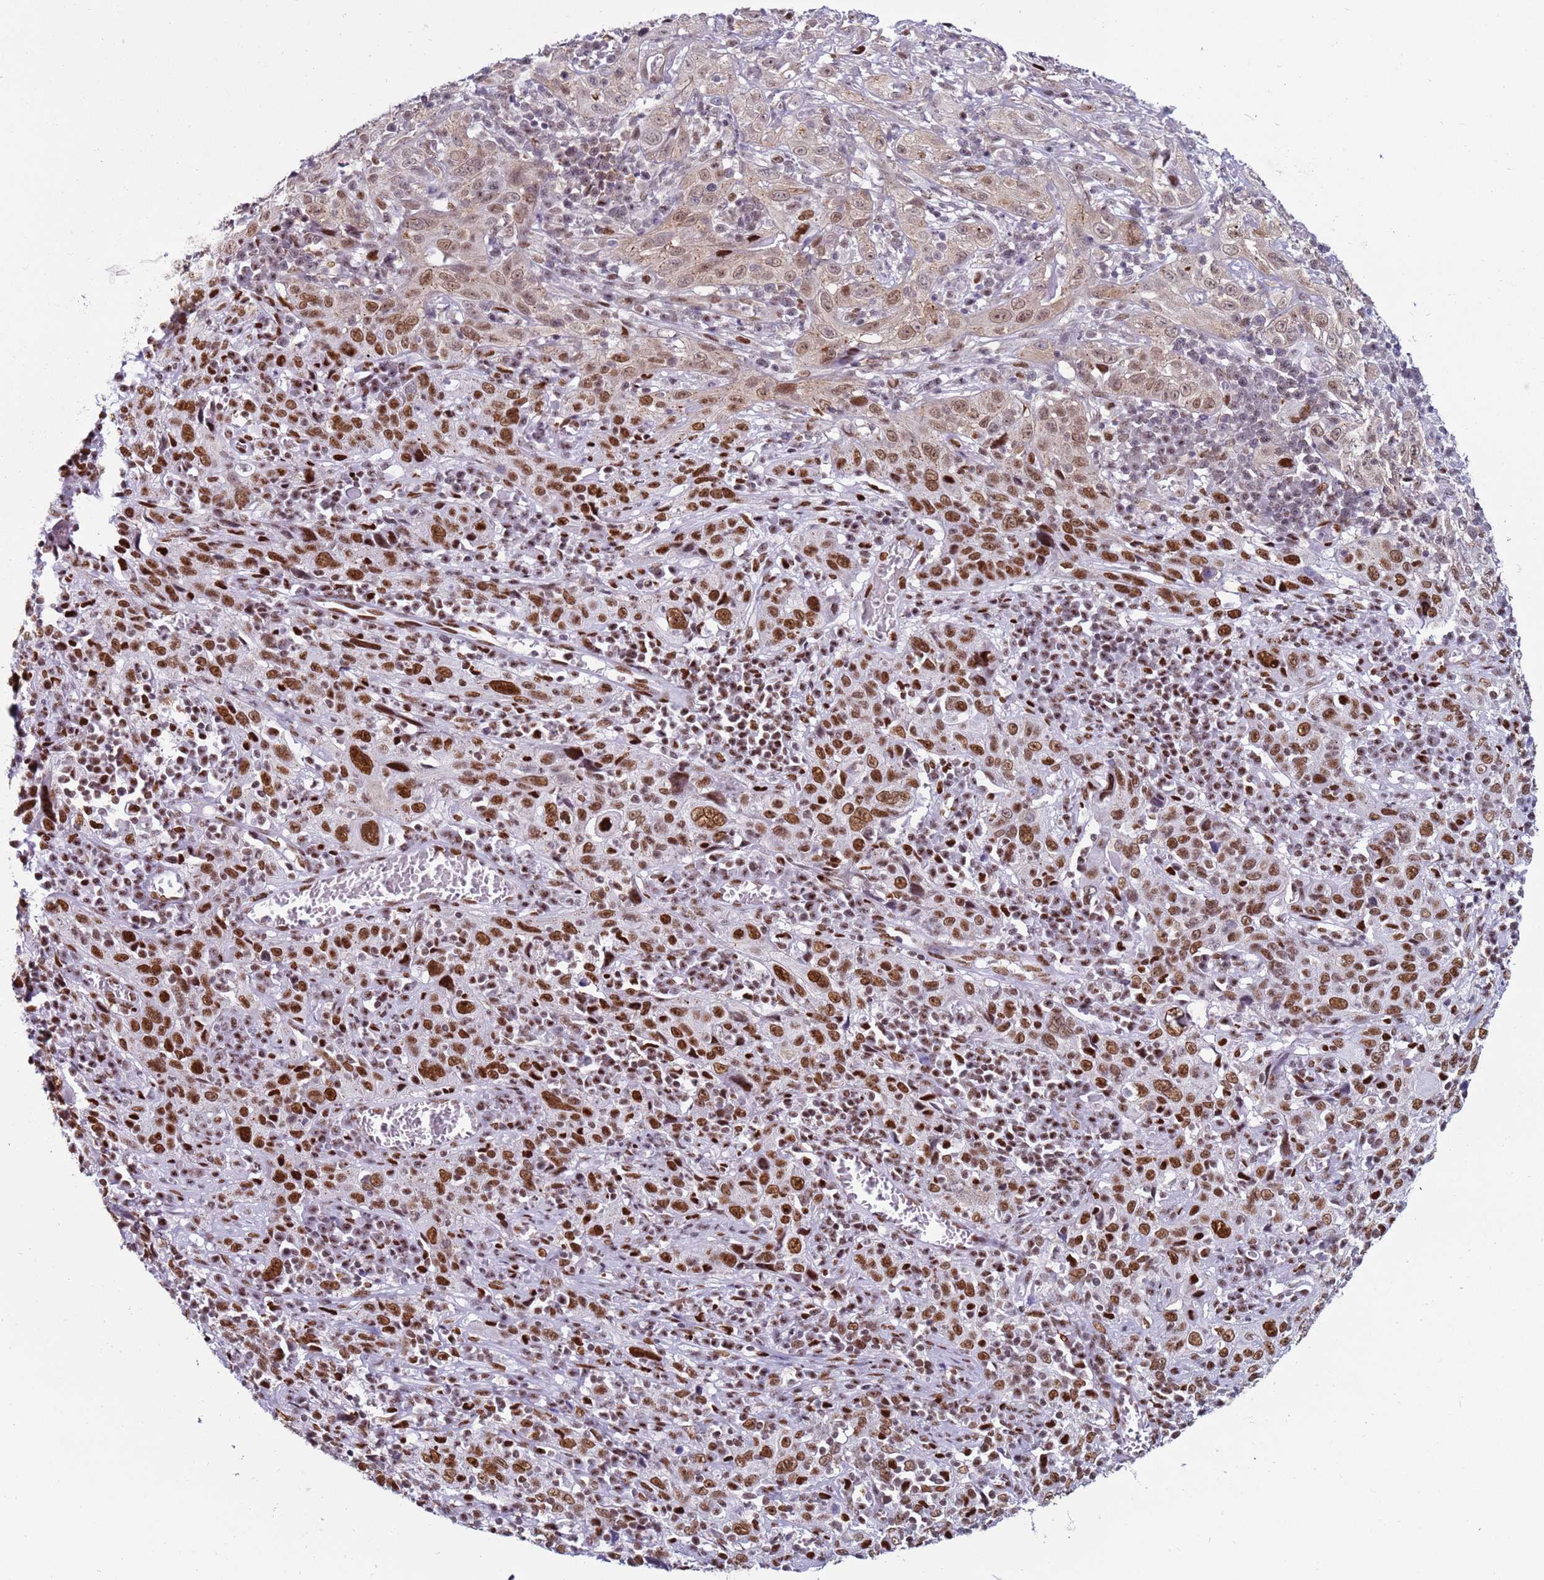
{"staining": {"intensity": "strong", "quantity": ">75%", "location": "nuclear"}, "tissue": "cervical cancer", "cell_type": "Tumor cells", "image_type": "cancer", "snomed": [{"axis": "morphology", "description": "Squamous cell carcinoma, NOS"}, {"axis": "topography", "description": "Cervix"}], "caption": "High-power microscopy captured an immunohistochemistry histopathology image of squamous cell carcinoma (cervical), revealing strong nuclear positivity in about >75% of tumor cells. (DAB (3,3'-diaminobenzidine) IHC with brightfield microscopy, high magnification).", "gene": "KPNA4", "patient": {"sex": "female", "age": 46}}